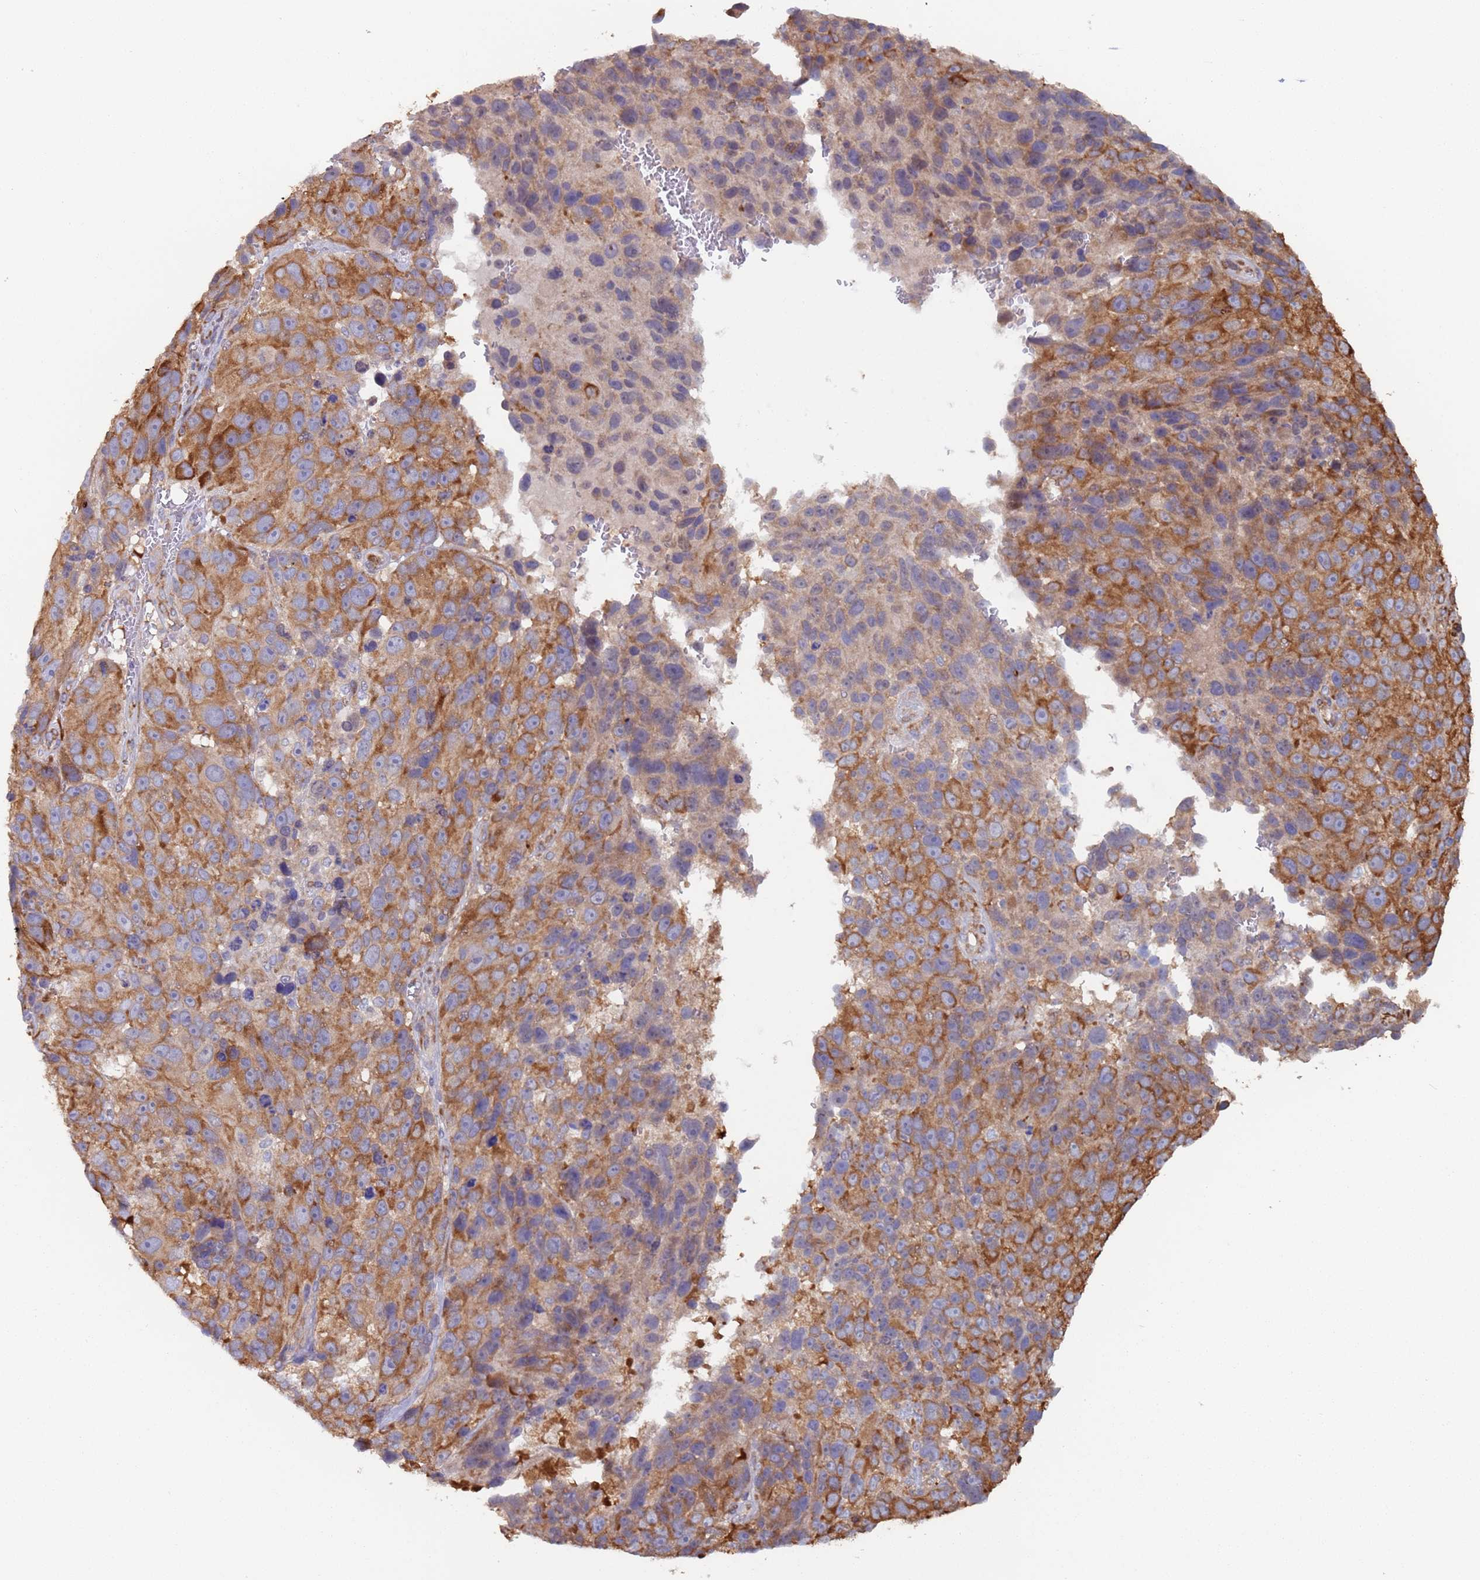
{"staining": {"intensity": "strong", "quantity": "25%-75%", "location": "cytoplasmic/membranous"}, "tissue": "melanoma", "cell_type": "Tumor cells", "image_type": "cancer", "snomed": [{"axis": "morphology", "description": "Malignant melanoma, NOS"}, {"axis": "topography", "description": "Skin"}], "caption": "Malignant melanoma stained for a protein (brown) displays strong cytoplasmic/membranous positive expression in approximately 25%-75% of tumor cells.", "gene": "ZNF844", "patient": {"sex": "male", "age": 84}}